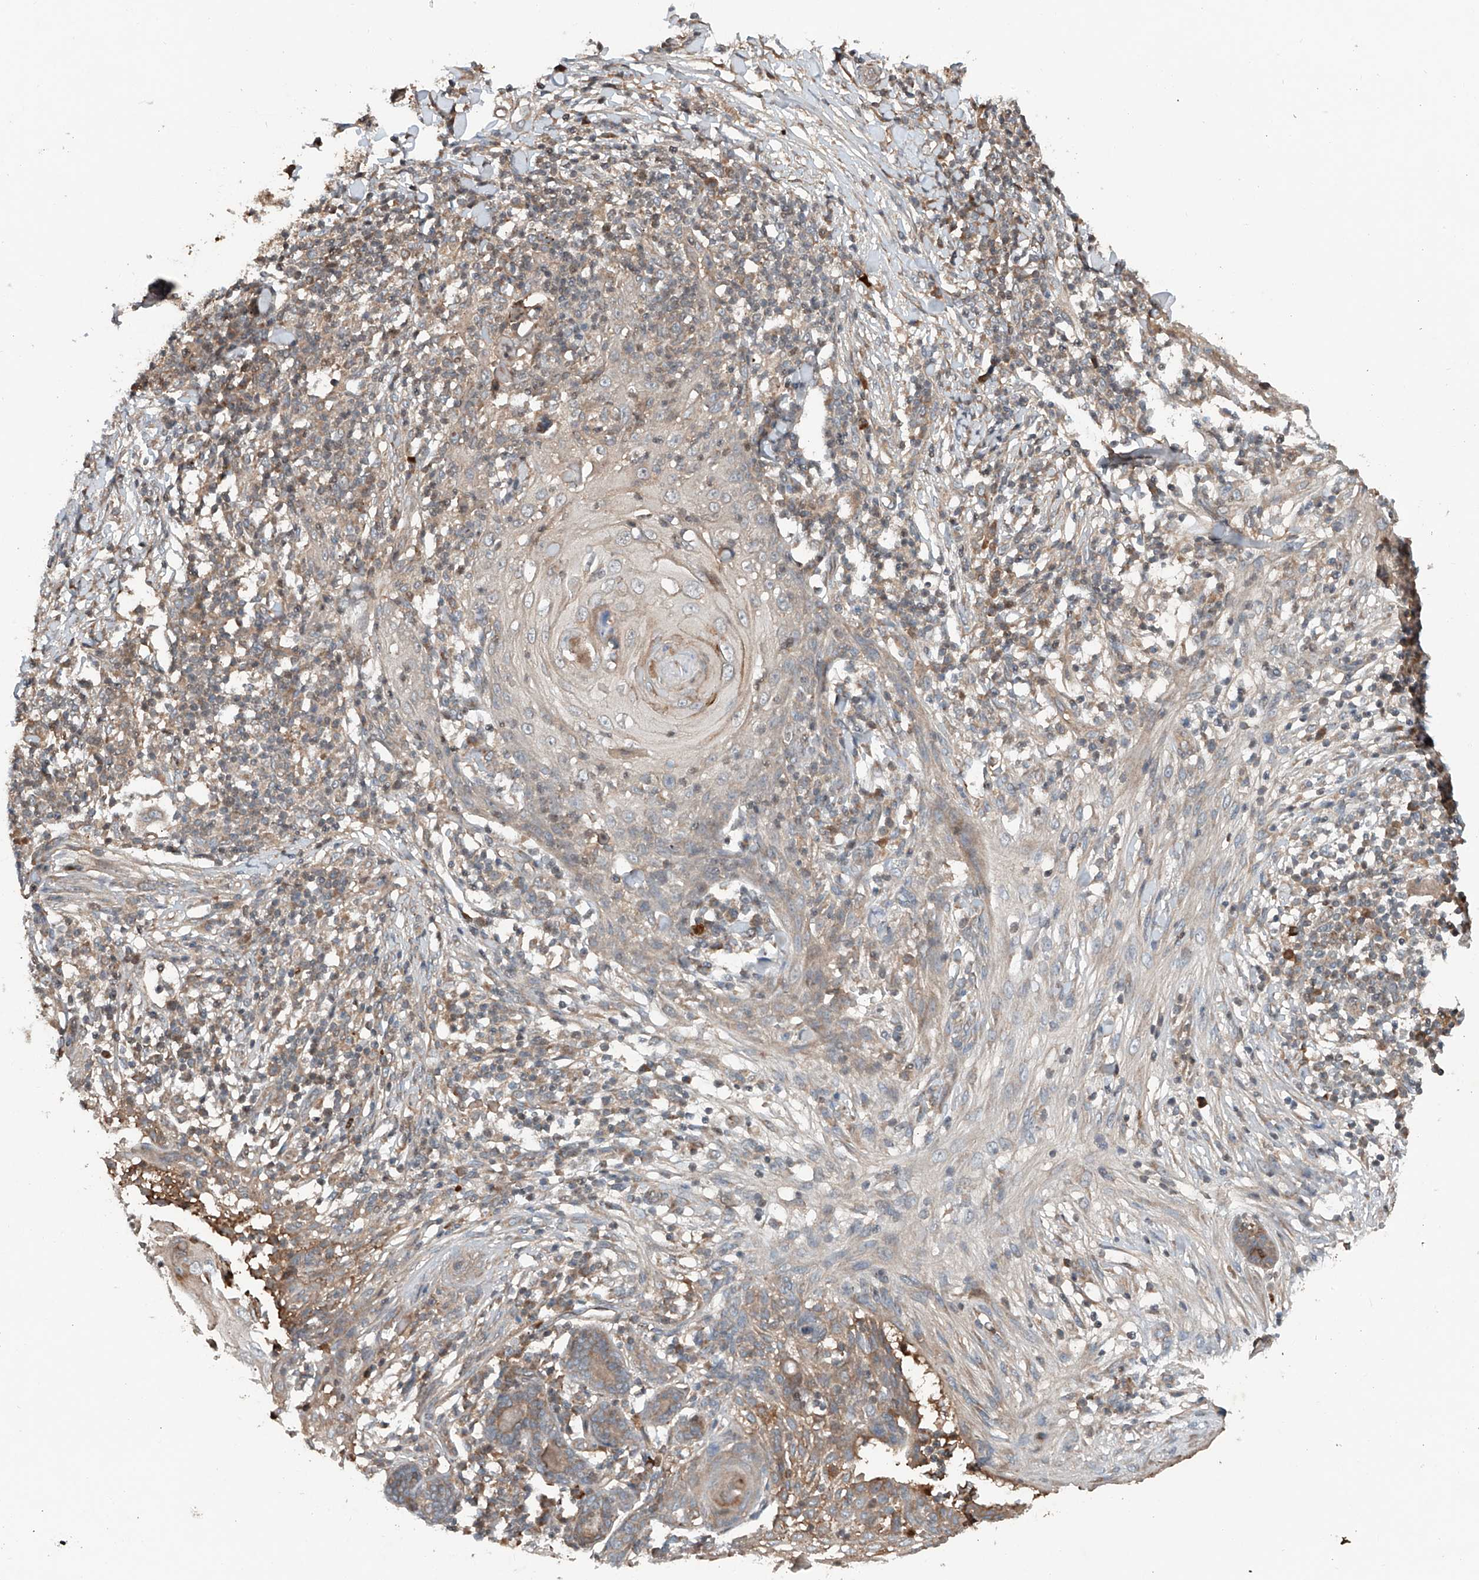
{"staining": {"intensity": "weak", "quantity": "<25%", "location": "cytoplasmic/membranous"}, "tissue": "skin cancer", "cell_type": "Tumor cells", "image_type": "cancer", "snomed": [{"axis": "morphology", "description": "Squamous cell carcinoma, NOS"}, {"axis": "topography", "description": "Skin"}], "caption": "Squamous cell carcinoma (skin) was stained to show a protein in brown. There is no significant positivity in tumor cells. (DAB (3,3'-diaminobenzidine) immunohistochemistry visualized using brightfield microscopy, high magnification).", "gene": "ADAM23", "patient": {"sex": "female", "age": 88}}